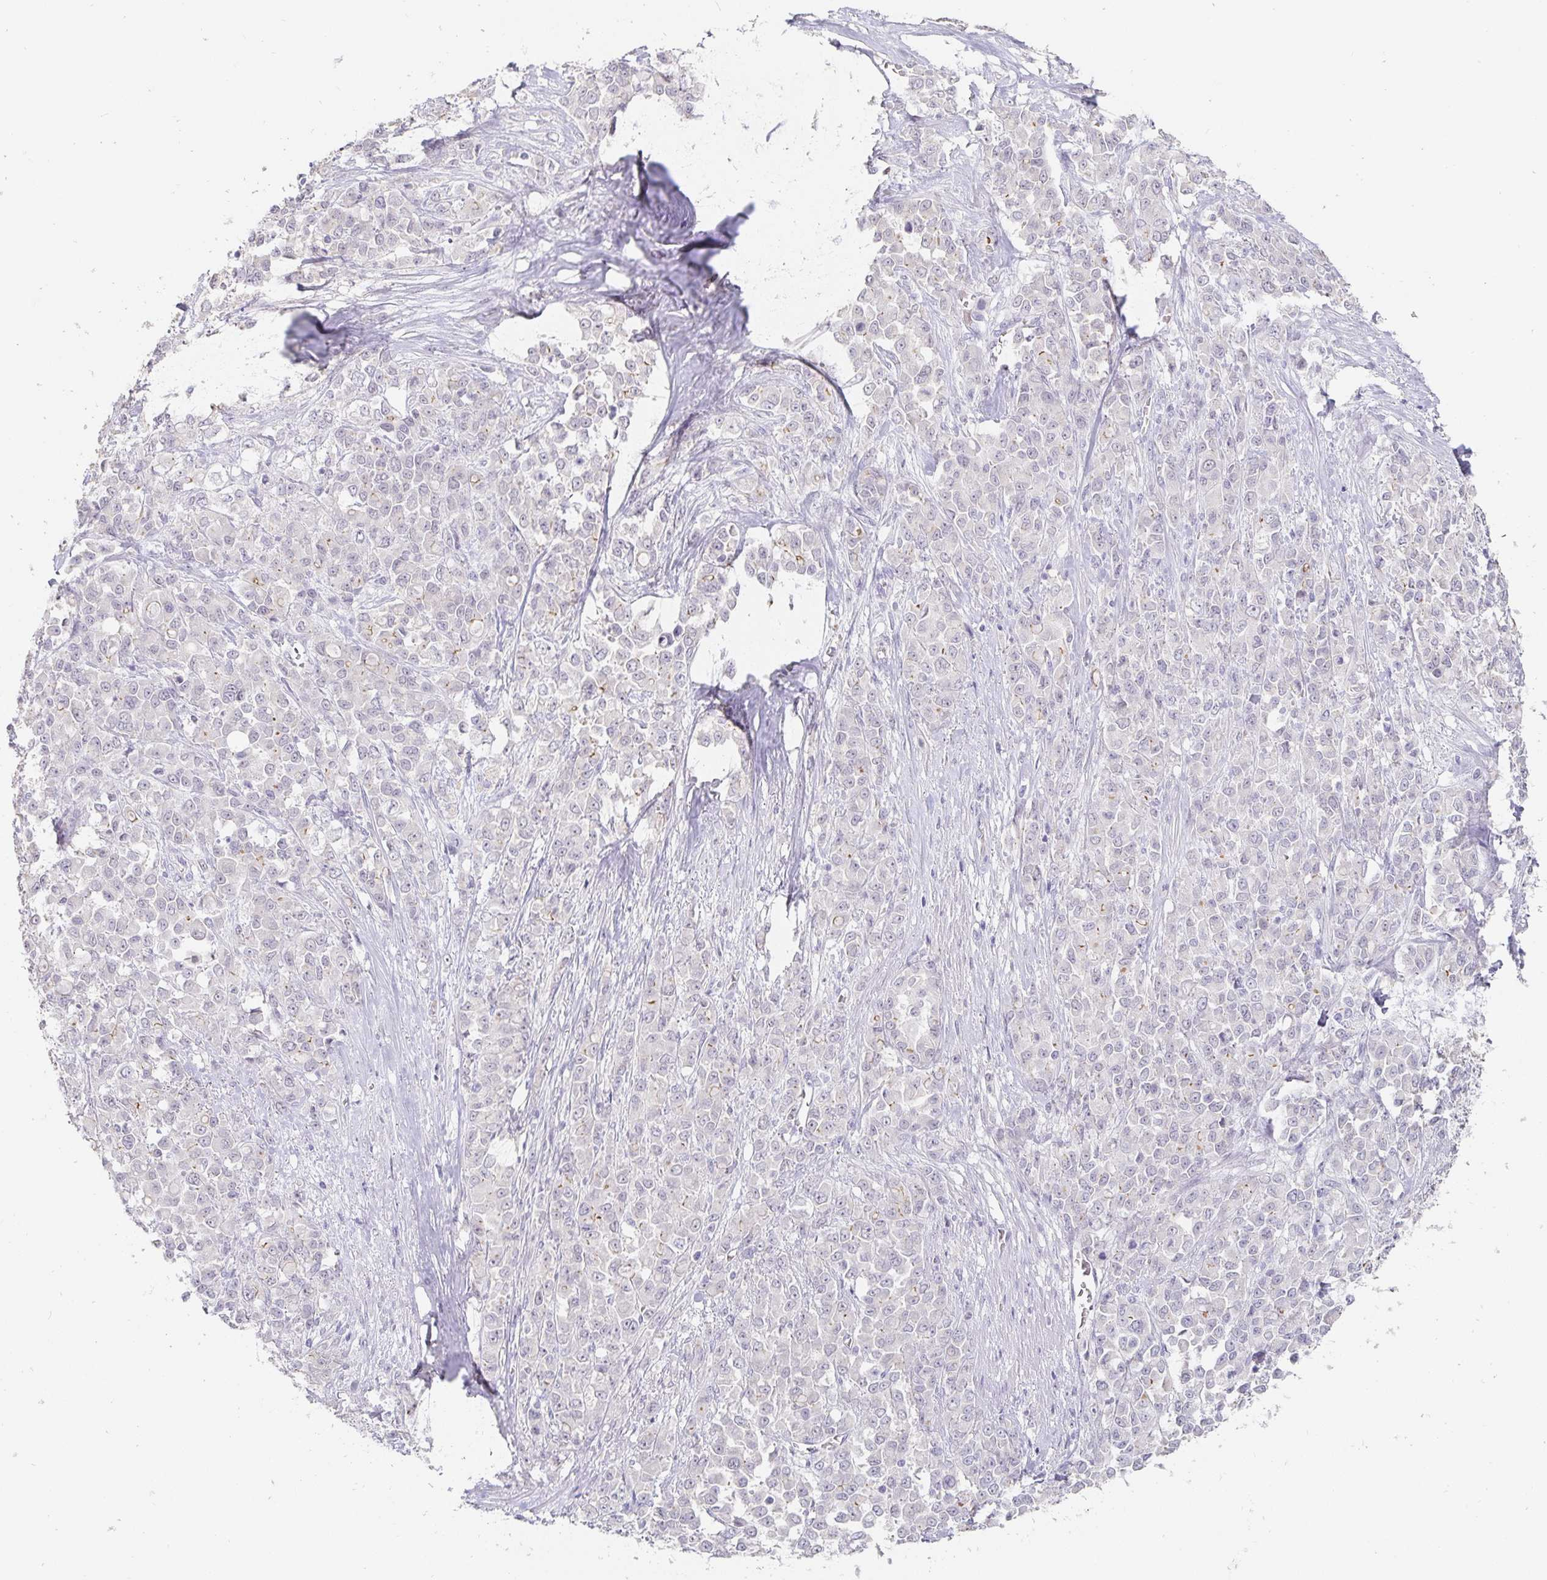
{"staining": {"intensity": "negative", "quantity": "none", "location": "none"}, "tissue": "stomach cancer", "cell_type": "Tumor cells", "image_type": "cancer", "snomed": [{"axis": "morphology", "description": "Adenocarcinoma, NOS"}, {"axis": "topography", "description": "Stomach"}], "caption": "Immunohistochemistry (IHC) photomicrograph of neoplastic tissue: stomach adenocarcinoma stained with DAB (3,3'-diaminobenzidine) exhibits no significant protein expression in tumor cells. (DAB (3,3'-diaminobenzidine) immunohistochemistry, high magnification).", "gene": "PDX1", "patient": {"sex": "female", "age": 76}}